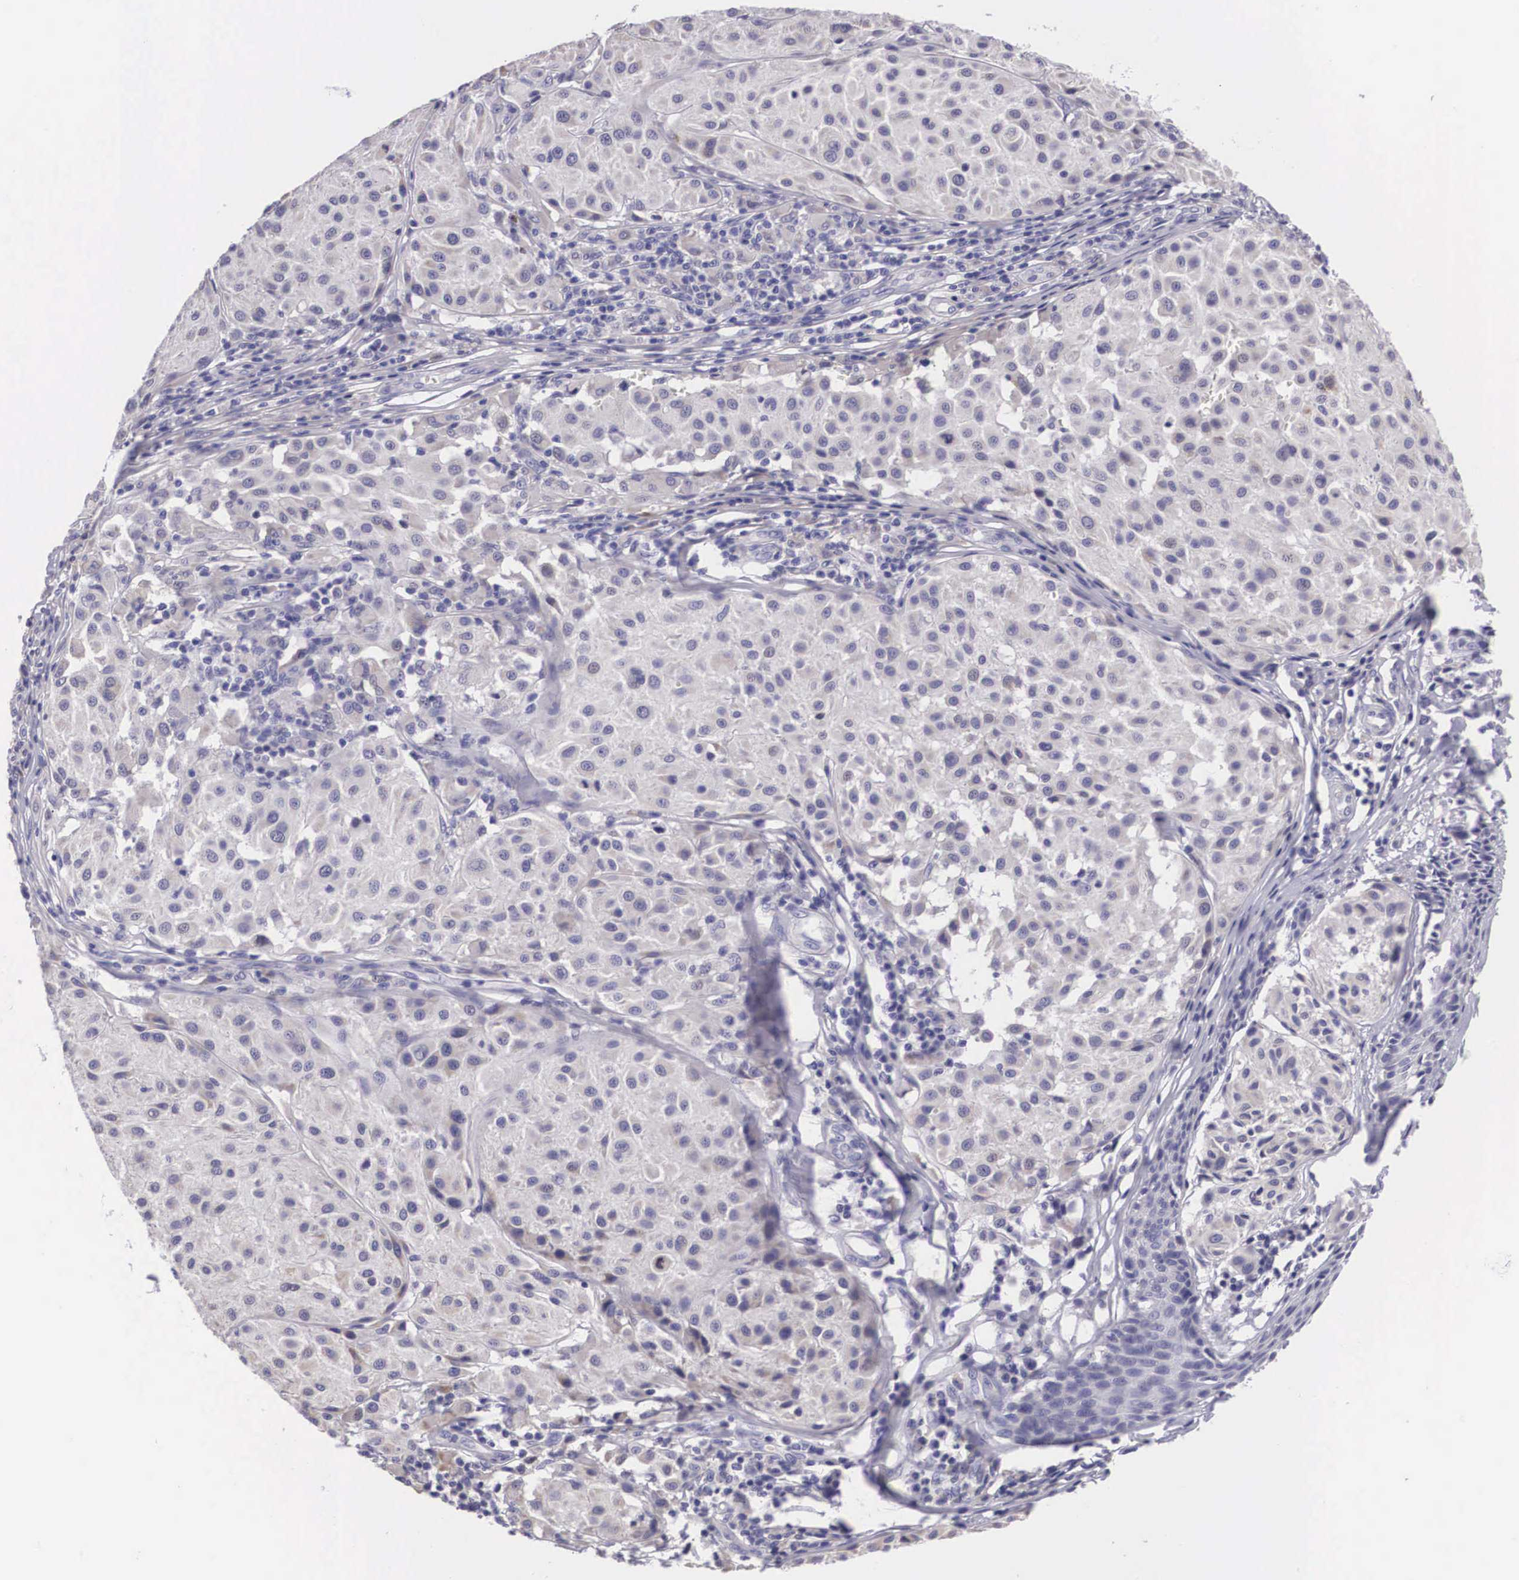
{"staining": {"intensity": "negative", "quantity": "none", "location": "none"}, "tissue": "melanoma", "cell_type": "Tumor cells", "image_type": "cancer", "snomed": [{"axis": "morphology", "description": "Malignant melanoma, NOS"}, {"axis": "topography", "description": "Skin"}], "caption": "Immunohistochemistry micrograph of melanoma stained for a protein (brown), which demonstrates no positivity in tumor cells.", "gene": "ARG2", "patient": {"sex": "male", "age": 36}}